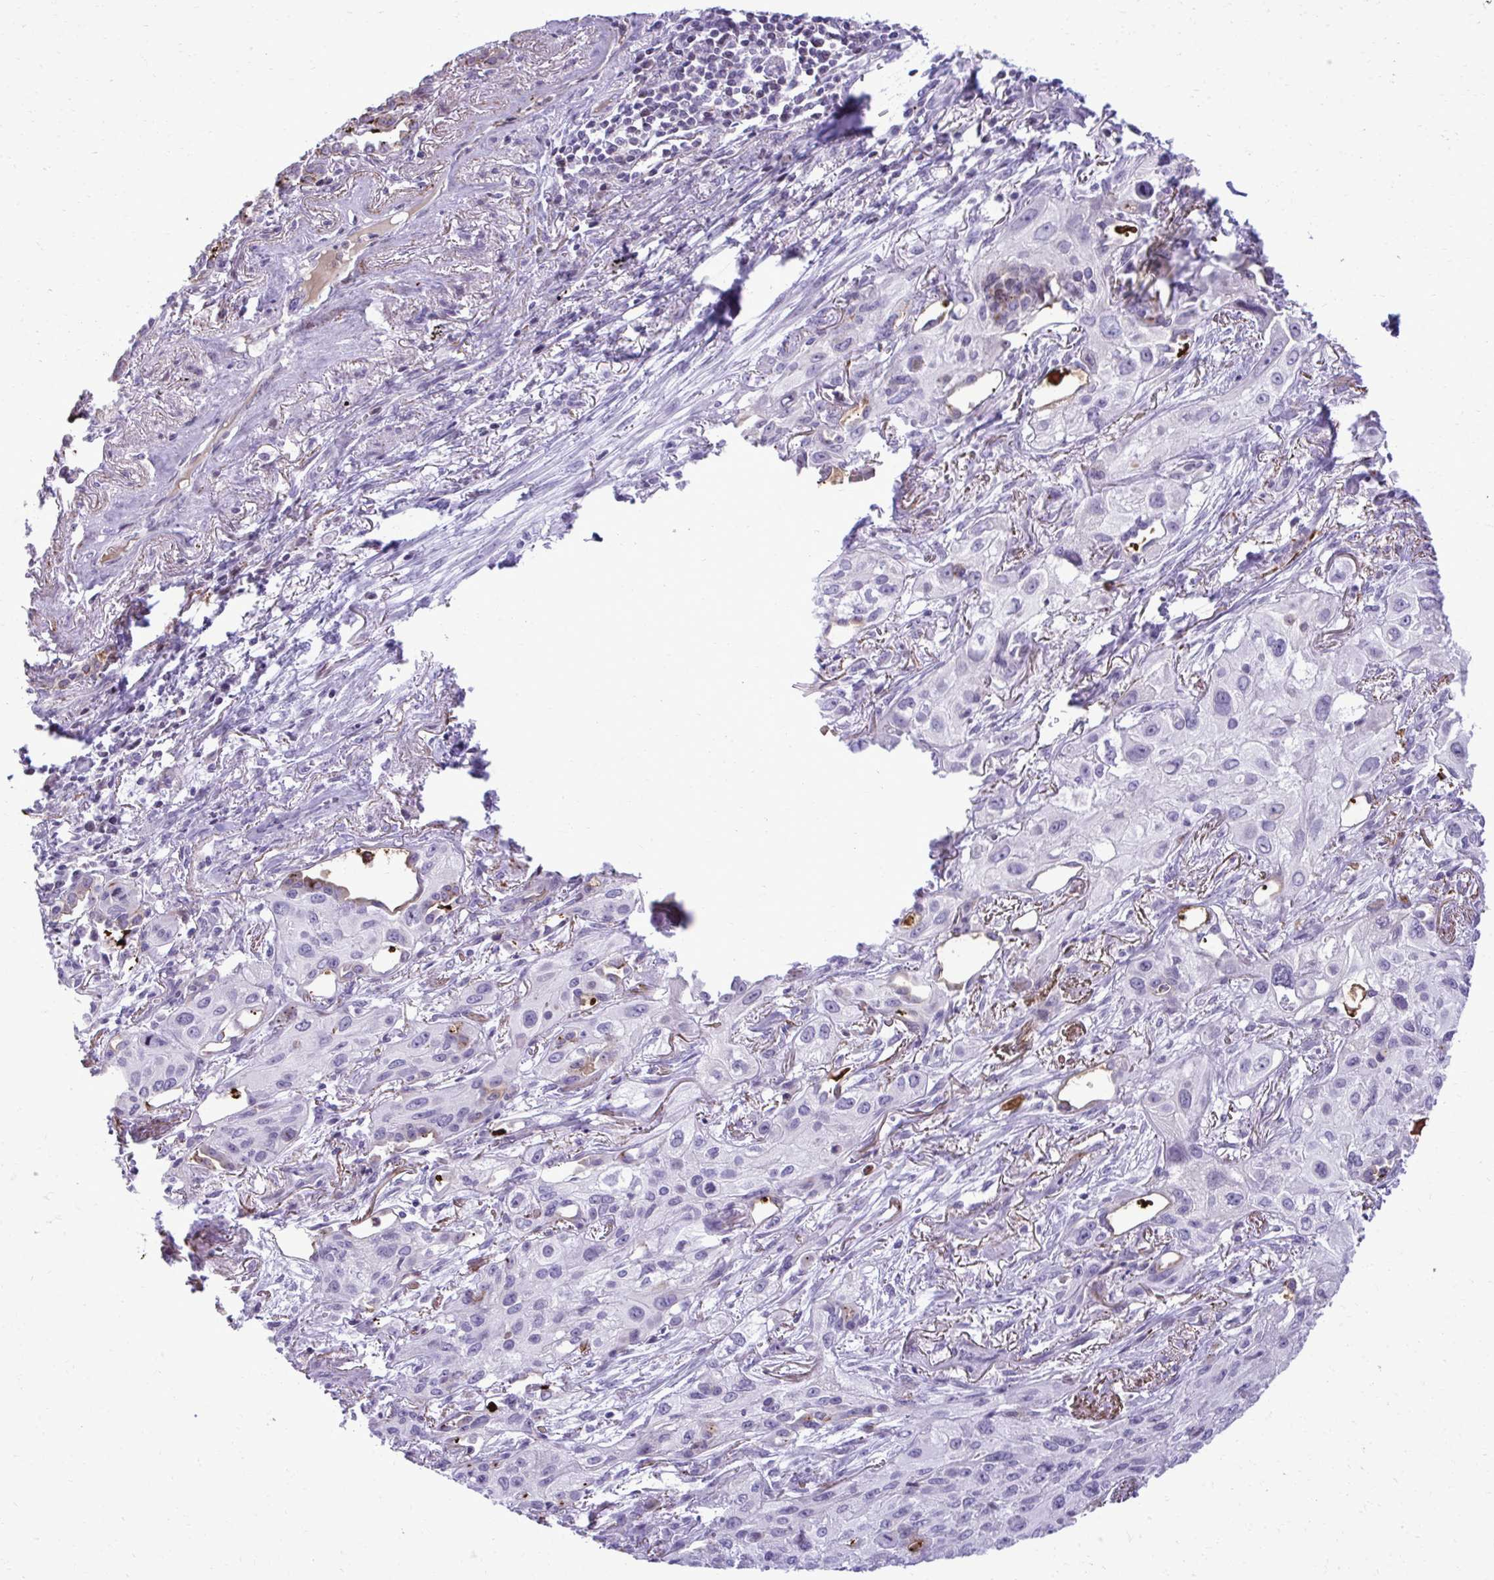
{"staining": {"intensity": "negative", "quantity": "none", "location": "none"}, "tissue": "lung cancer", "cell_type": "Tumor cells", "image_type": "cancer", "snomed": [{"axis": "morphology", "description": "Squamous cell carcinoma, NOS"}, {"axis": "topography", "description": "Lung"}], "caption": "The image shows no staining of tumor cells in squamous cell carcinoma (lung). Nuclei are stained in blue.", "gene": "PITPNM3", "patient": {"sex": "male", "age": 71}}